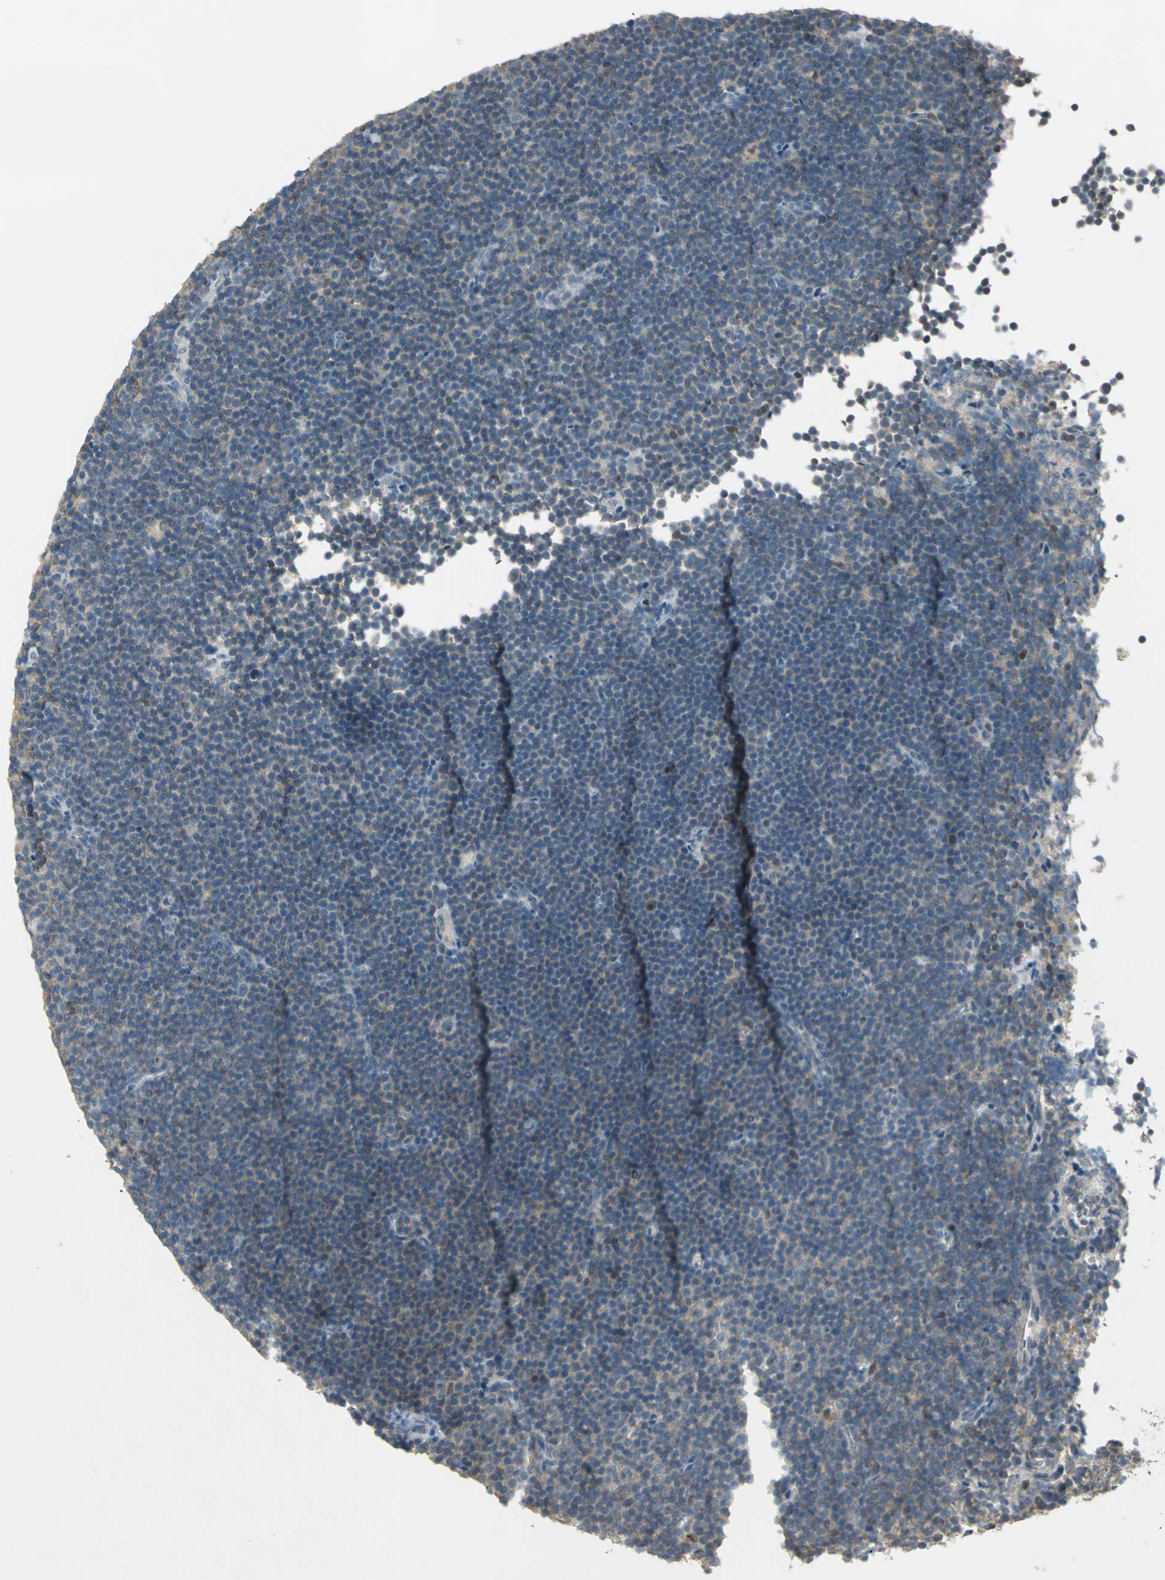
{"staining": {"intensity": "negative", "quantity": "none", "location": "none"}, "tissue": "lymphoma", "cell_type": "Tumor cells", "image_type": "cancer", "snomed": [{"axis": "morphology", "description": "Malignant lymphoma, non-Hodgkin's type, Low grade"}, {"axis": "topography", "description": "Lymph node"}], "caption": "The immunohistochemistry (IHC) photomicrograph has no significant staining in tumor cells of malignant lymphoma, non-Hodgkin's type (low-grade) tissue. (DAB (3,3'-diaminobenzidine) immunohistochemistry visualized using brightfield microscopy, high magnification).", "gene": "BIRC2", "patient": {"sex": "female", "age": 67}}